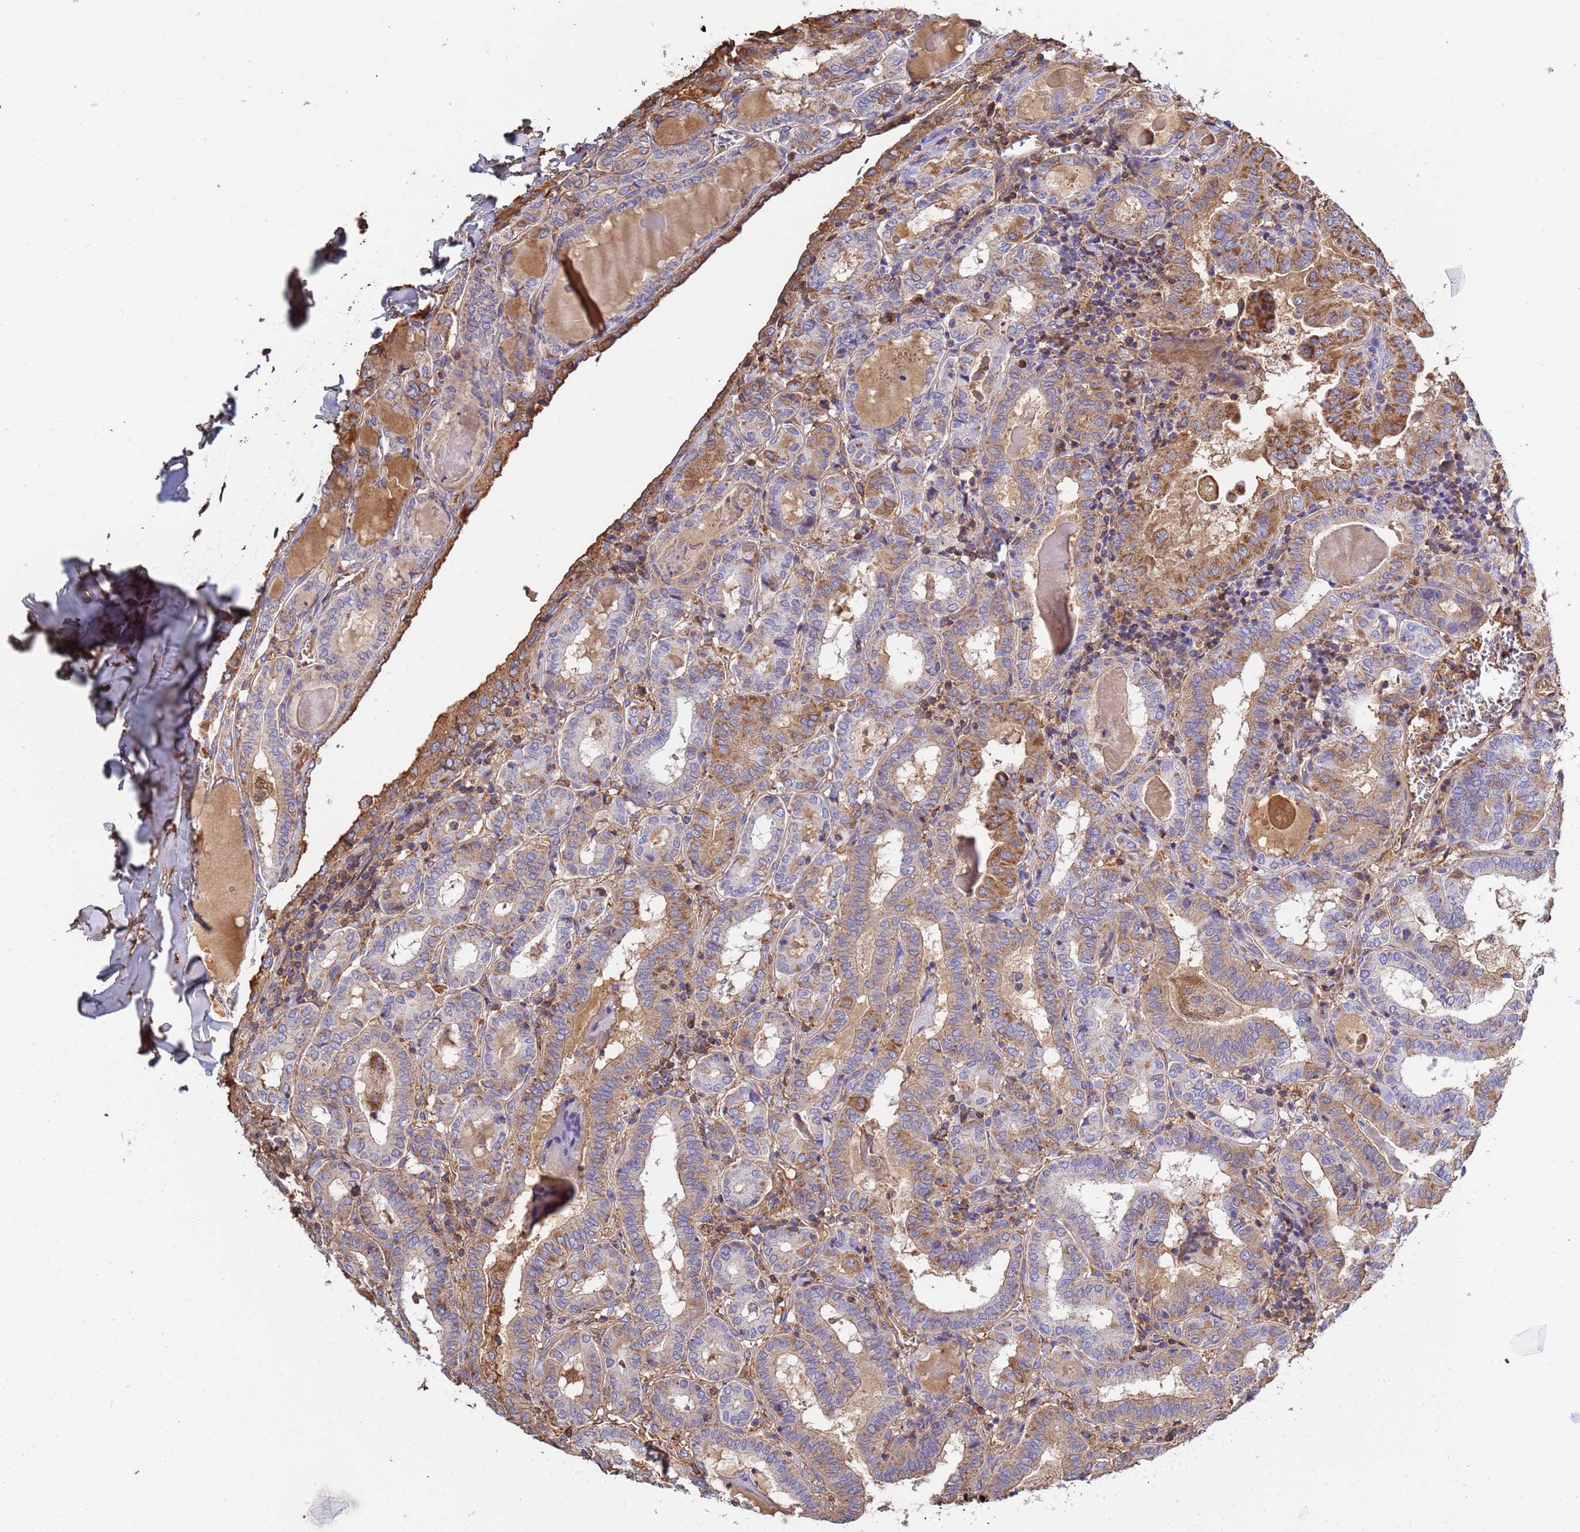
{"staining": {"intensity": "moderate", "quantity": "25%-75%", "location": "cytoplasmic/membranous"}, "tissue": "thyroid cancer", "cell_type": "Tumor cells", "image_type": "cancer", "snomed": [{"axis": "morphology", "description": "Papillary adenocarcinoma, NOS"}, {"axis": "topography", "description": "Thyroid gland"}], "caption": "Thyroid cancer stained with a brown dye exhibits moderate cytoplasmic/membranous positive expression in about 25%-75% of tumor cells.", "gene": "GLUD1", "patient": {"sex": "female", "age": 72}}